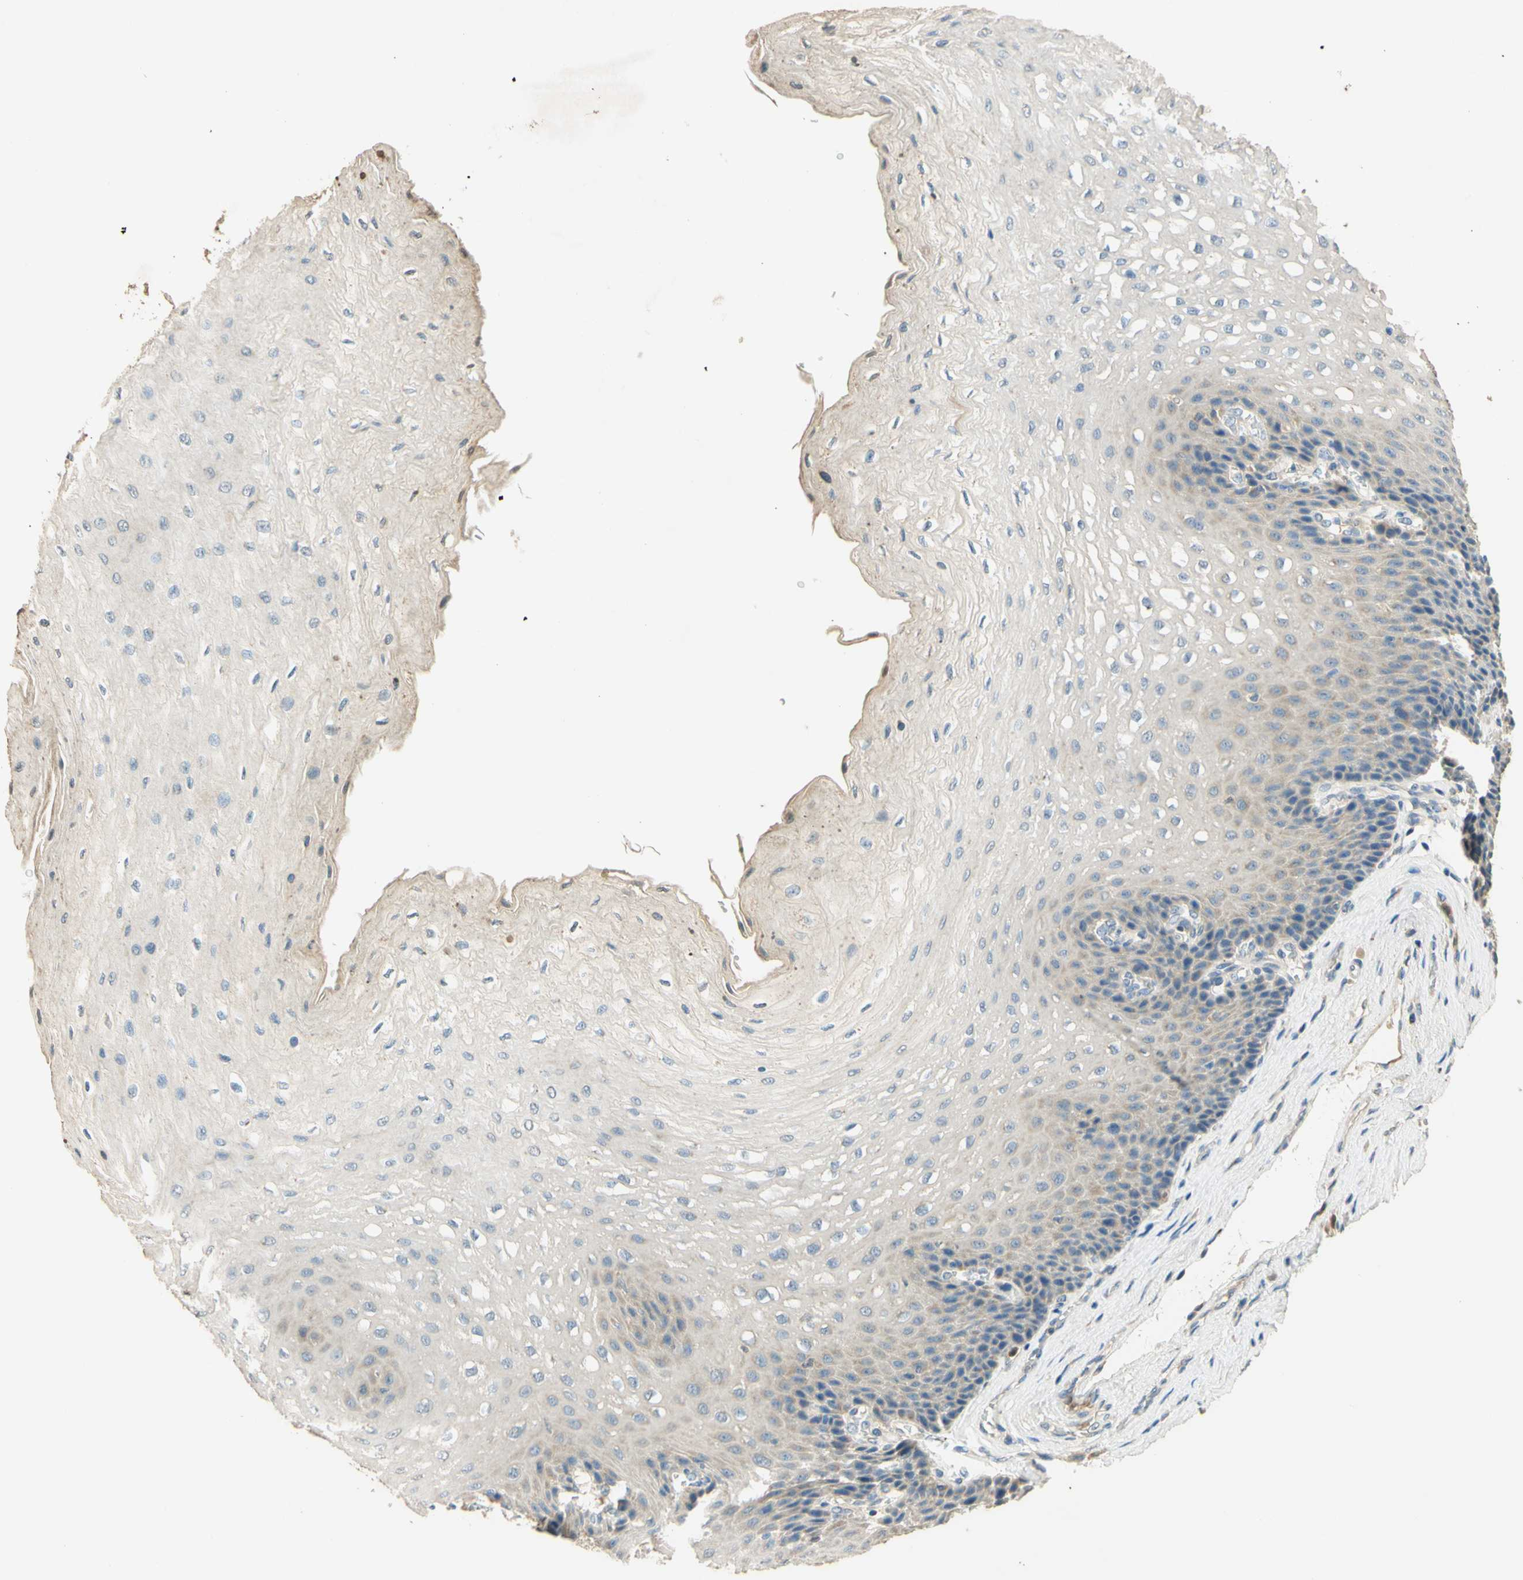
{"staining": {"intensity": "weak", "quantity": "<25%", "location": "cytoplasmic/membranous"}, "tissue": "esophagus", "cell_type": "Squamous epithelial cells", "image_type": "normal", "snomed": [{"axis": "morphology", "description": "Normal tissue, NOS"}, {"axis": "topography", "description": "Esophagus"}], "caption": "Immunohistochemistry histopathology image of benign esophagus: esophagus stained with DAB (3,3'-diaminobenzidine) shows no significant protein positivity in squamous epithelial cells.", "gene": "ENTREP2", "patient": {"sex": "female", "age": 72}}